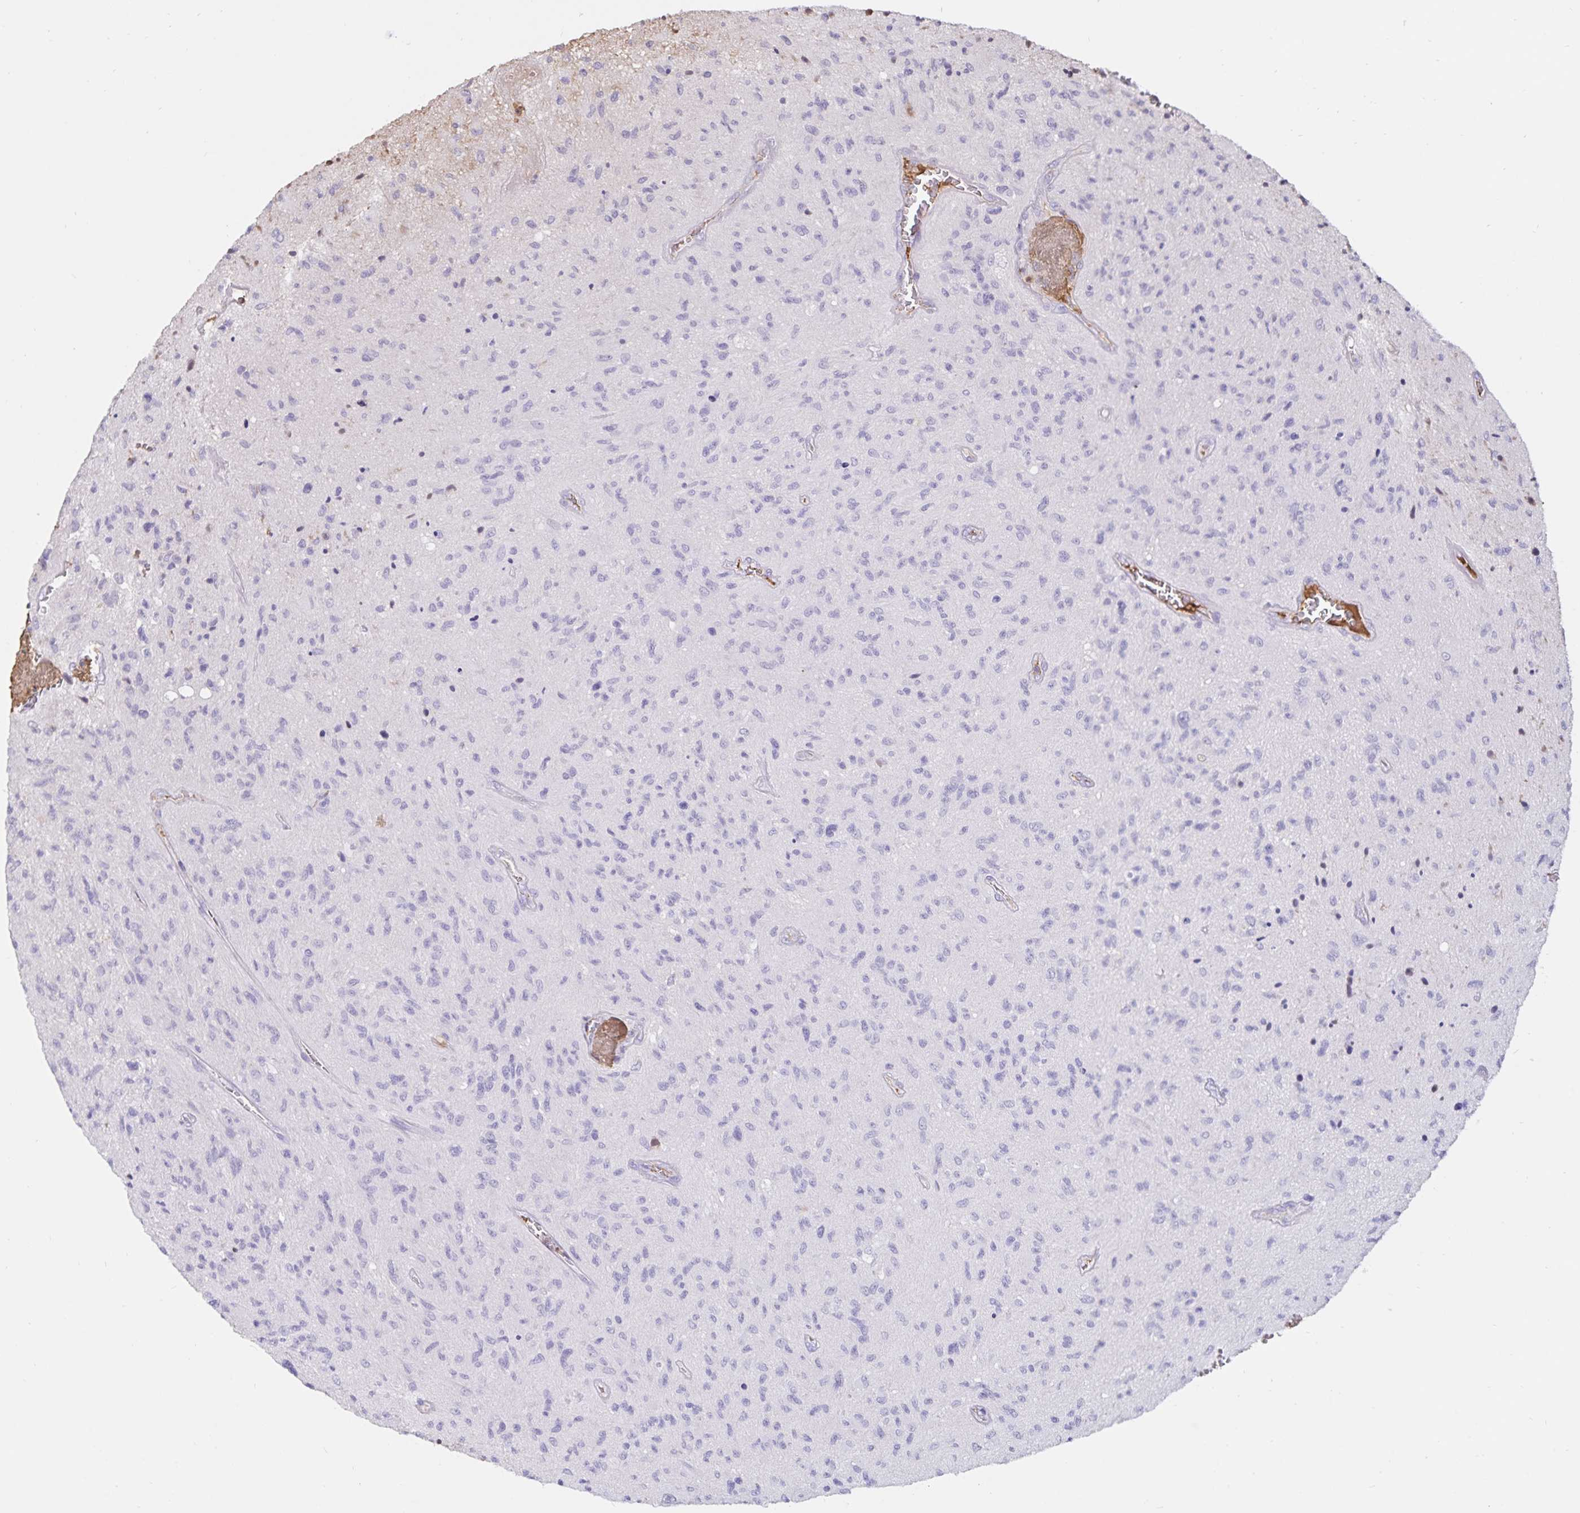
{"staining": {"intensity": "negative", "quantity": "none", "location": "none"}, "tissue": "glioma", "cell_type": "Tumor cells", "image_type": "cancer", "snomed": [{"axis": "morphology", "description": "Glioma, malignant, High grade"}, {"axis": "topography", "description": "Brain"}], "caption": "DAB (3,3'-diaminobenzidine) immunohistochemical staining of glioma displays no significant staining in tumor cells.", "gene": "FGG", "patient": {"sex": "male", "age": 54}}